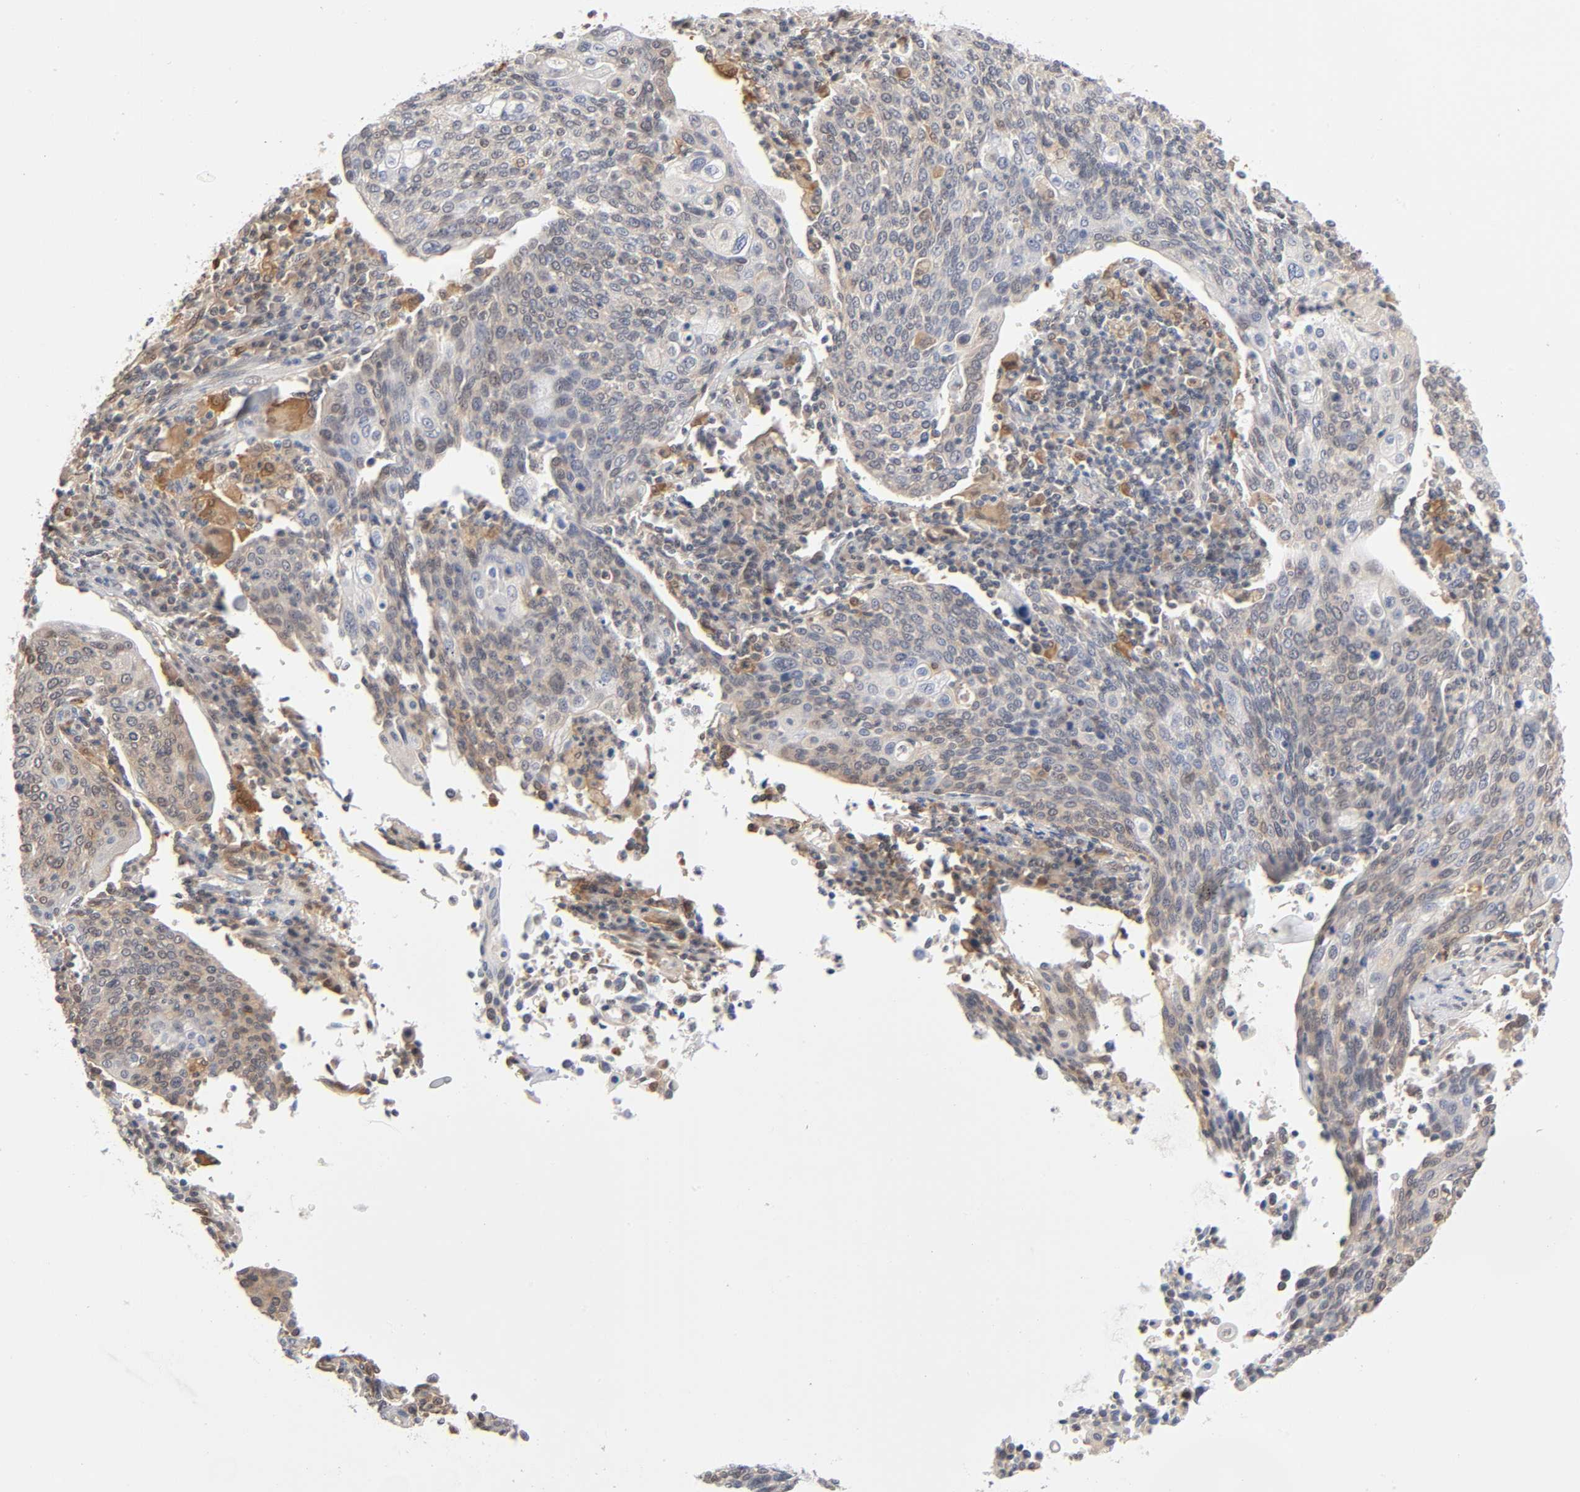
{"staining": {"intensity": "weak", "quantity": "25%-75%", "location": "cytoplasmic/membranous"}, "tissue": "cervical cancer", "cell_type": "Tumor cells", "image_type": "cancer", "snomed": [{"axis": "morphology", "description": "Squamous cell carcinoma, NOS"}, {"axis": "topography", "description": "Cervix"}], "caption": "Immunohistochemical staining of cervical cancer (squamous cell carcinoma) shows low levels of weak cytoplasmic/membranous positivity in approximately 25%-75% of tumor cells.", "gene": "DFFB", "patient": {"sex": "female", "age": 40}}